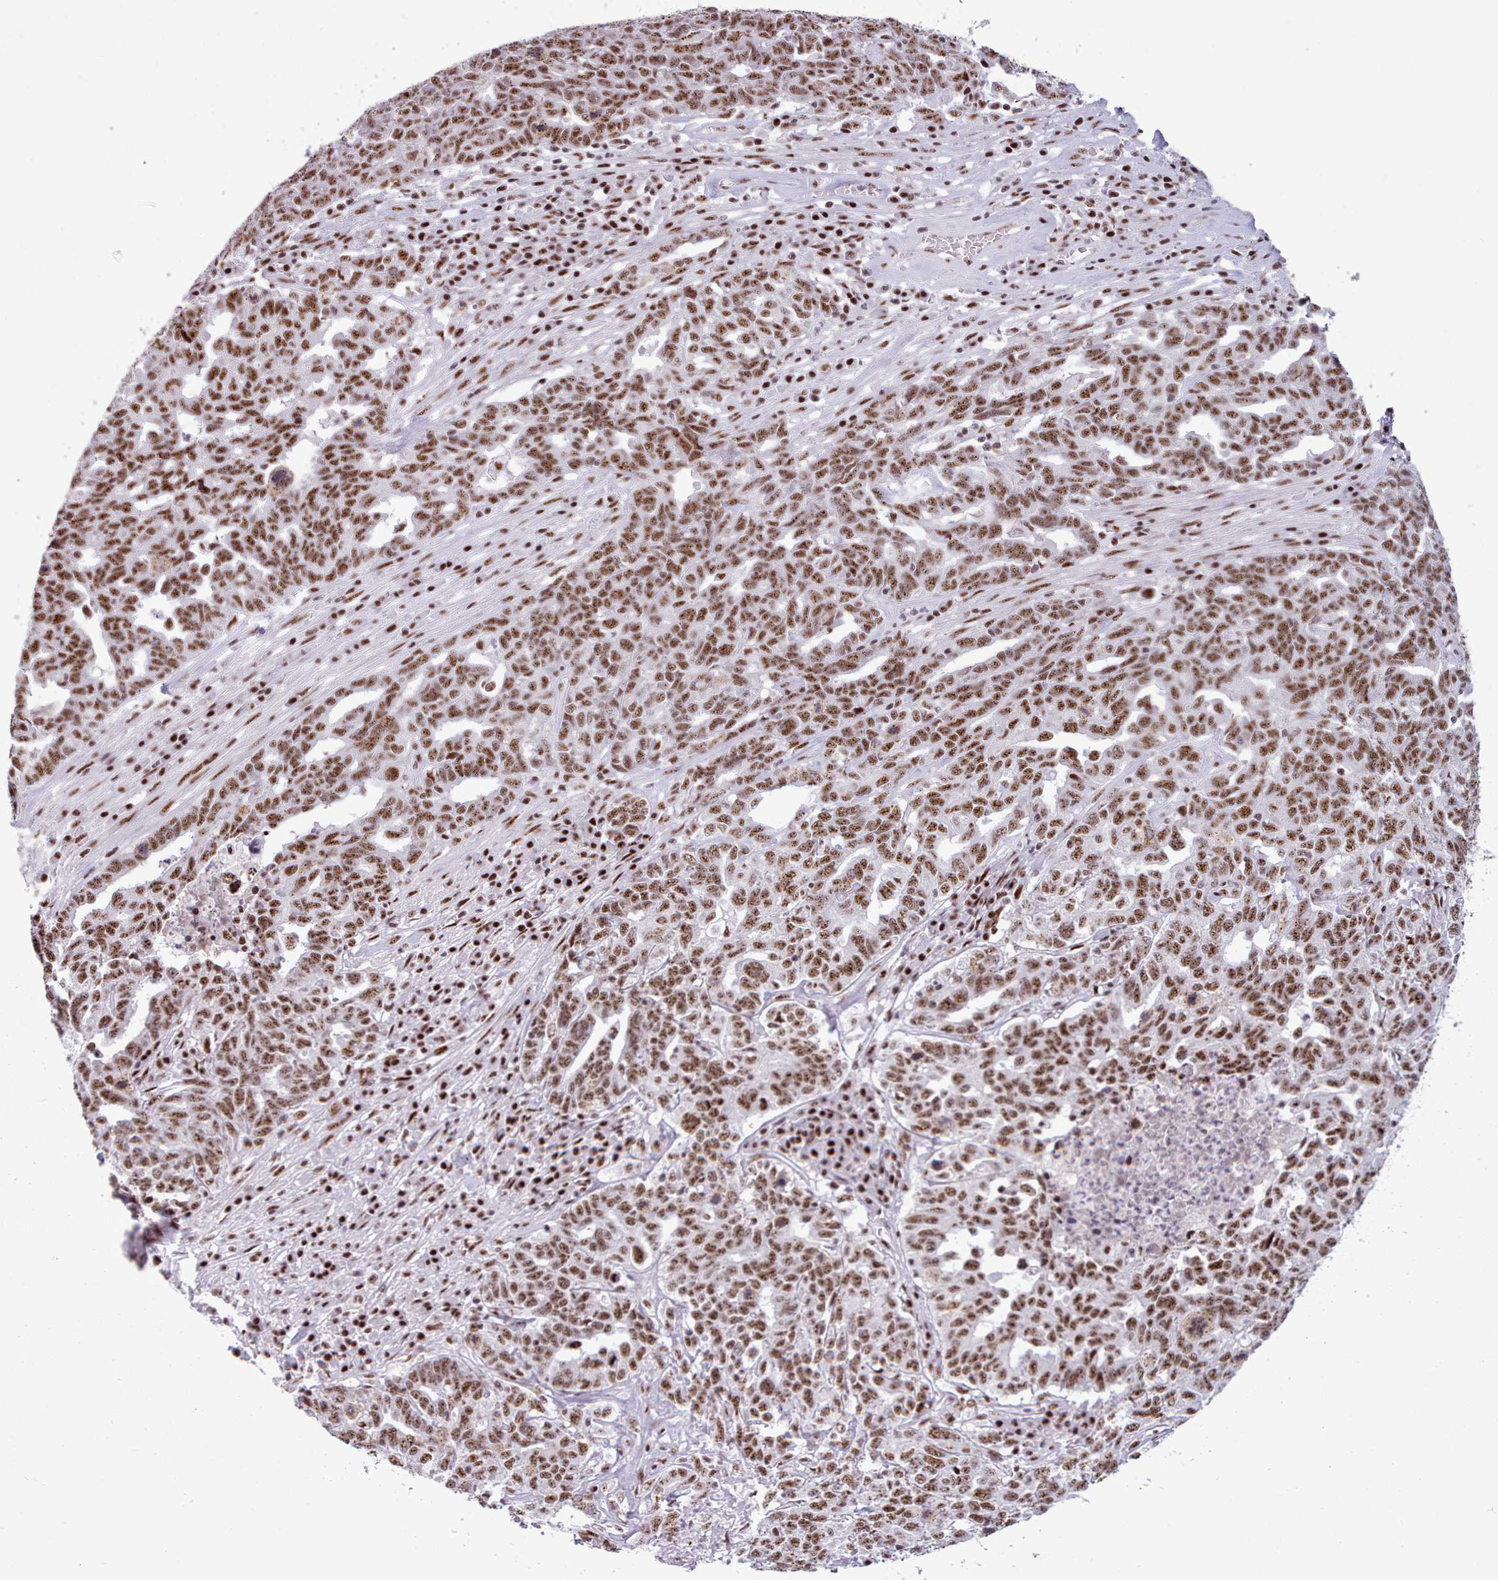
{"staining": {"intensity": "moderate", "quantity": ">75%", "location": "nuclear"}, "tissue": "ovarian cancer", "cell_type": "Tumor cells", "image_type": "cancer", "snomed": [{"axis": "morphology", "description": "Carcinoma, endometroid"}, {"axis": "topography", "description": "Ovary"}], "caption": "Immunohistochemistry (DAB) staining of ovarian endometroid carcinoma demonstrates moderate nuclear protein staining in approximately >75% of tumor cells.", "gene": "TMEM35B", "patient": {"sex": "female", "age": 62}}